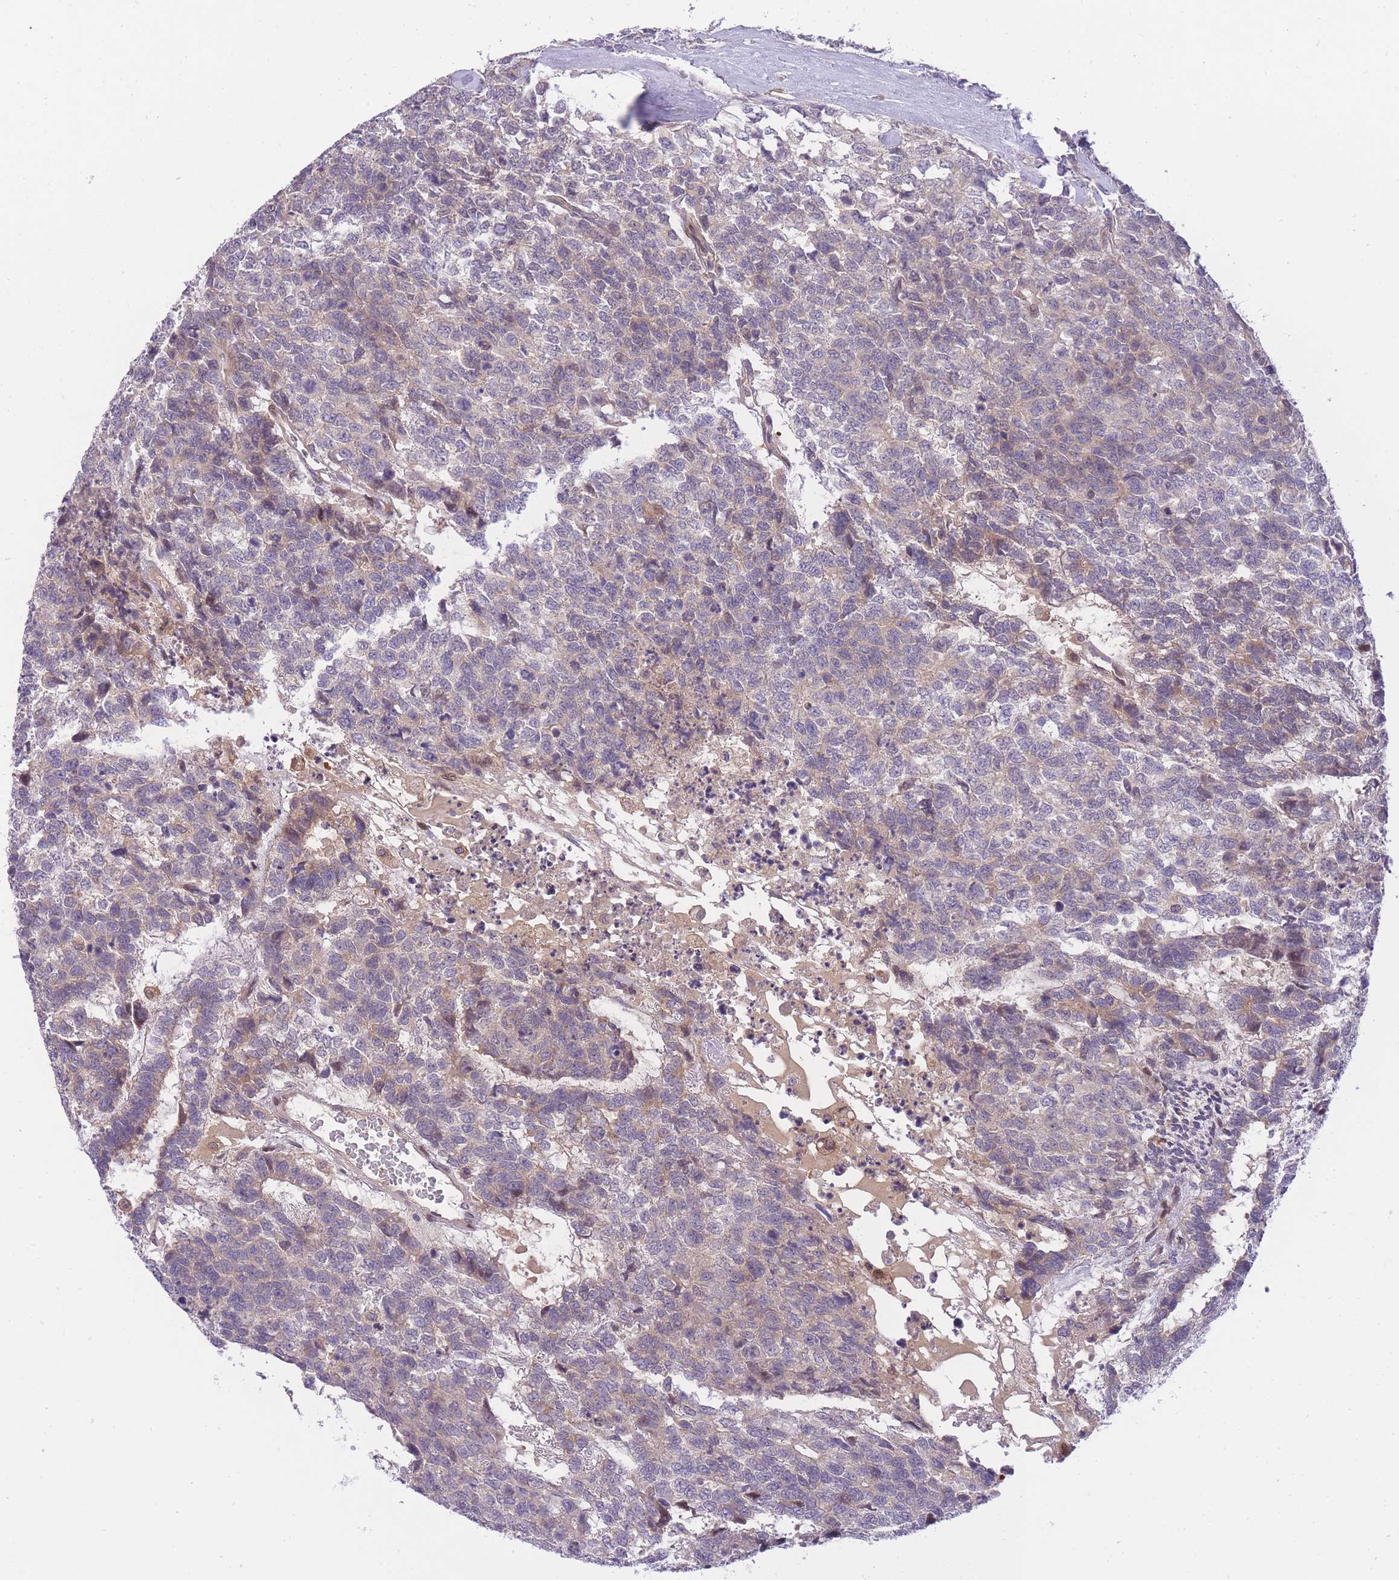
{"staining": {"intensity": "weak", "quantity": "<25%", "location": "cytoplasmic/membranous"}, "tissue": "testis cancer", "cell_type": "Tumor cells", "image_type": "cancer", "snomed": [{"axis": "morphology", "description": "Carcinoma, Embryonal, NOS"}, {"axis": "topography", "description": "Testis"}], "caption": "An IHC image of testis cancer is shown. There is no staining in tumor cells of testis cancer.", "gene": "CRYGN", "patient": {"sex": "male", "age": 23}}